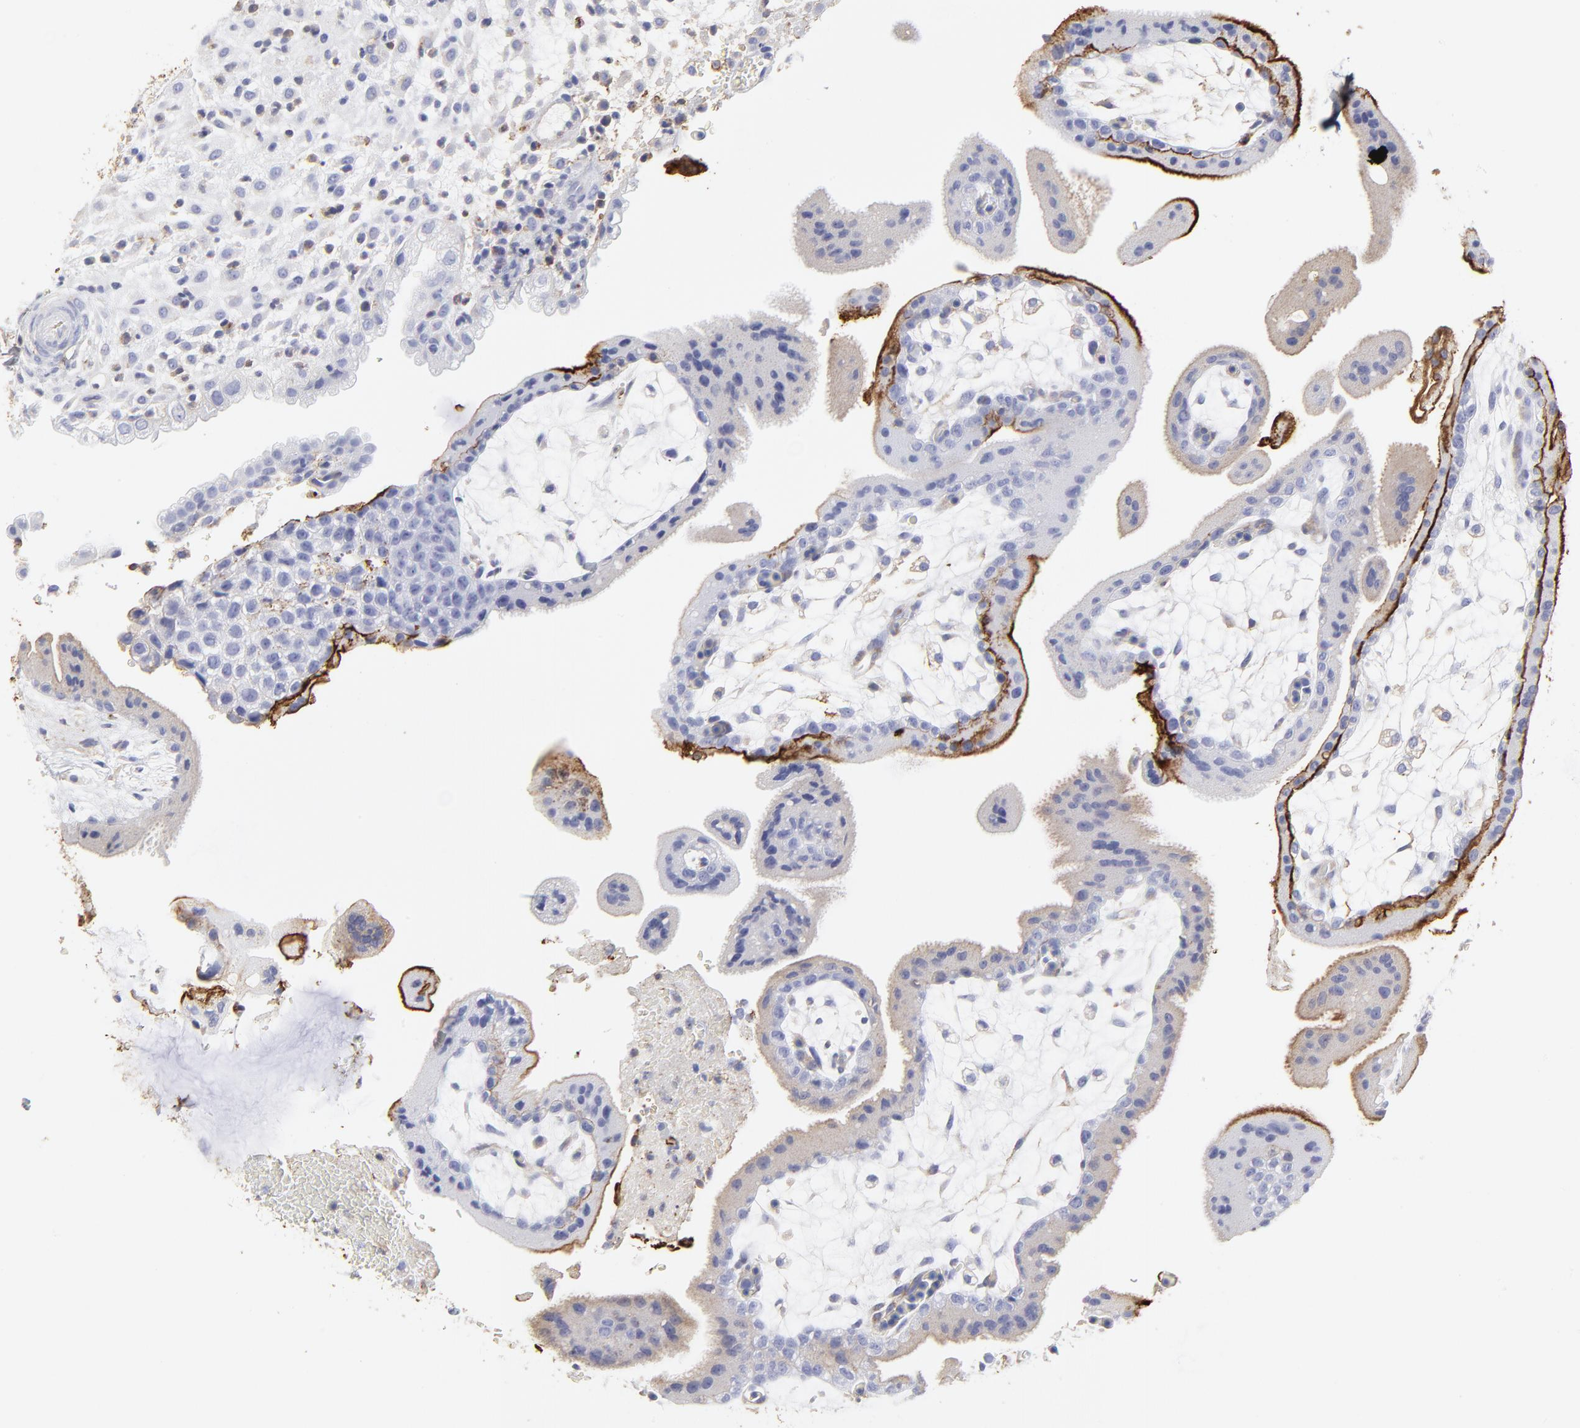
{"staining": {"intensity": "weak", "quantity": "25%-75%", "location": "cytoplasmic/membranous"}, "tissue": "placenta", "cell_type": "Decidual cells", "image_type": "normal", "snomed": [{"axis": "morphology", "description": "Normal tissue, NOS"}, {"axis": "topography", "description": "Placenta"}], "caption": "Immunohistochemistry of normal human placenta displays low levels of weak cytoplasmic/membranous staining in approximately 25%-75% of decidual cells.", "gene": "ANXA6", "patient": {"sex": "female", "age": 35}}